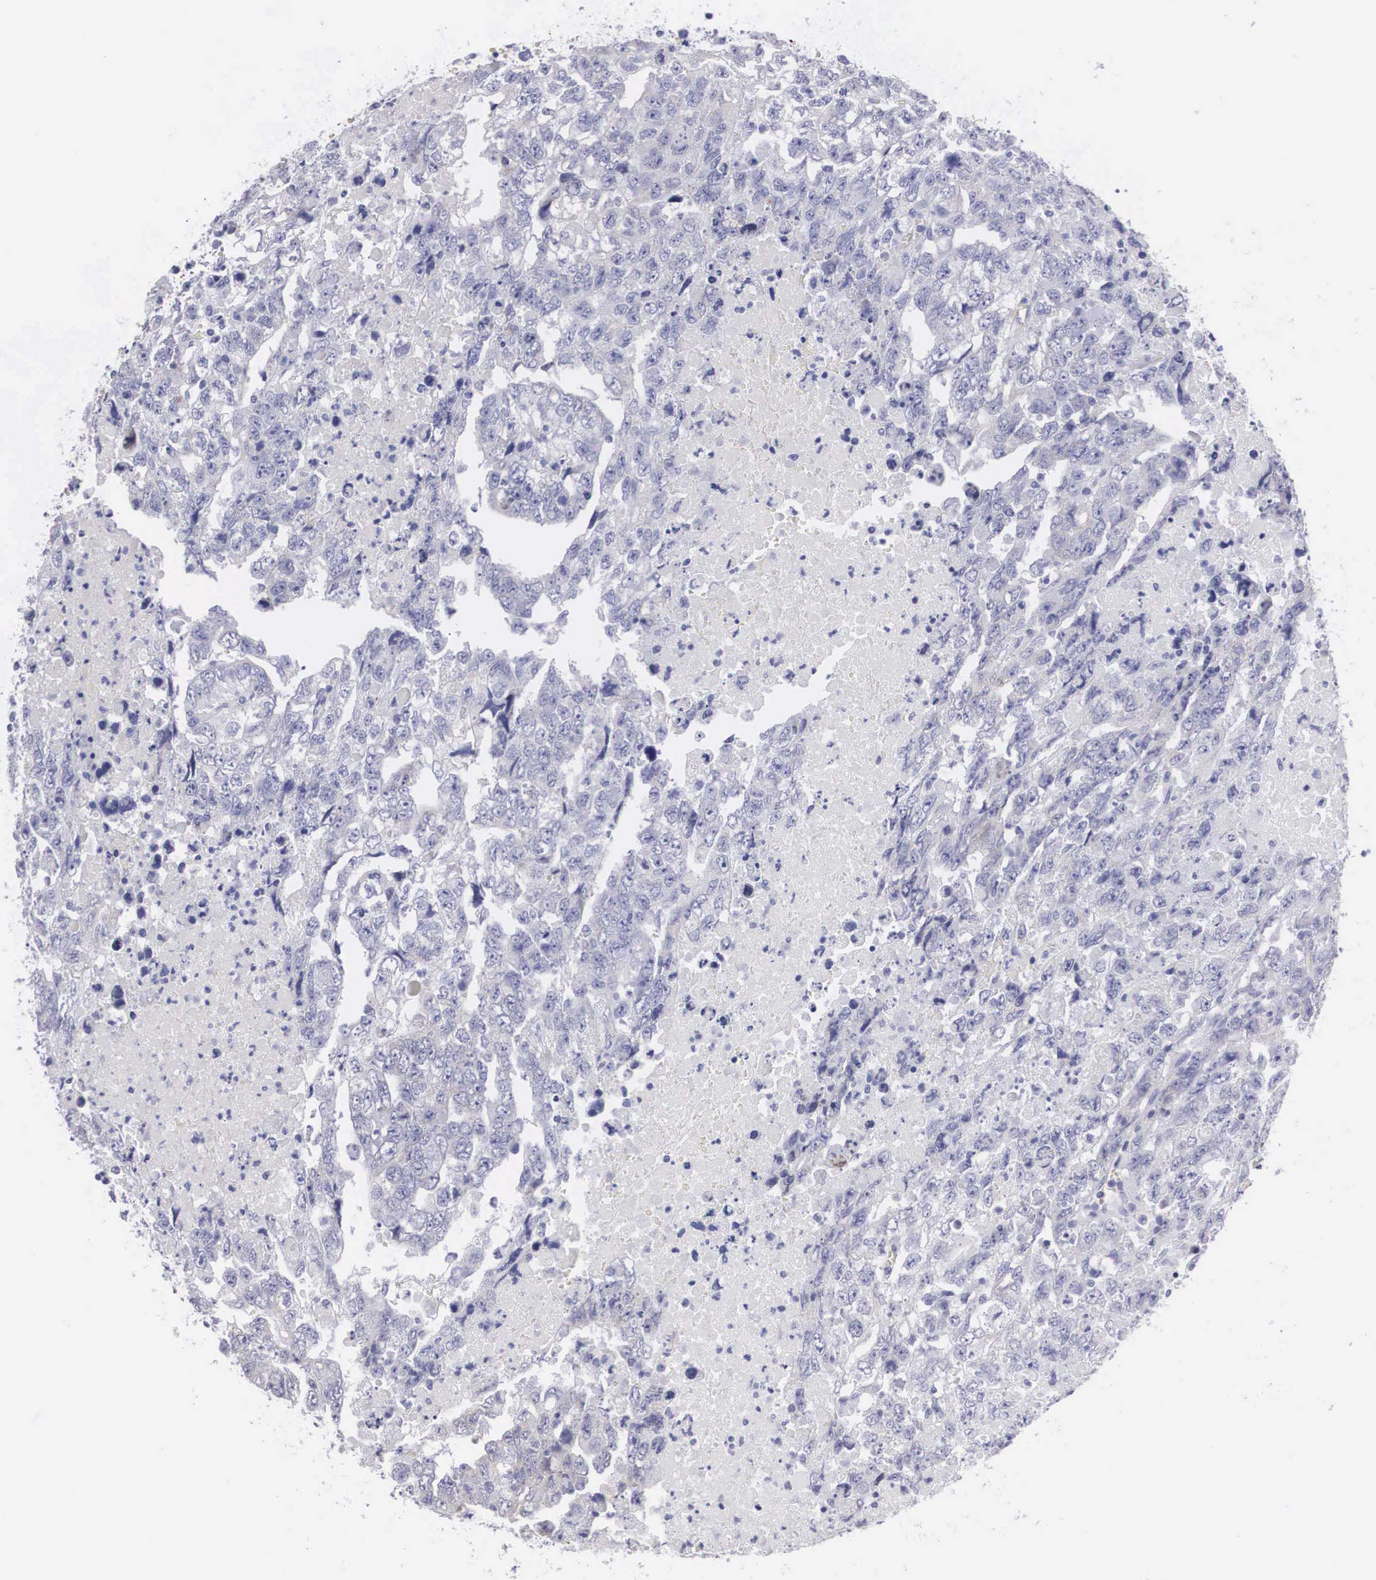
{"staining": {"intensity": "negative", "quantity": "none", "location": "none"}, "tissue": "testis cancer", "cell_type": "Tumor cells", "image_type": "cancer", "snomed": [{"axis": "morphology", "description": "Carcinoma, Embryonal, NOS"}, {"axis": "topography", "description": "Testis"}], "caption": "Immunohistochemistry of testis cancer (embryonal carcinoma) displays no expression in tumor cells.", "gene": "ARMCX3", "patient": {"sex": "male", "age": 36}}